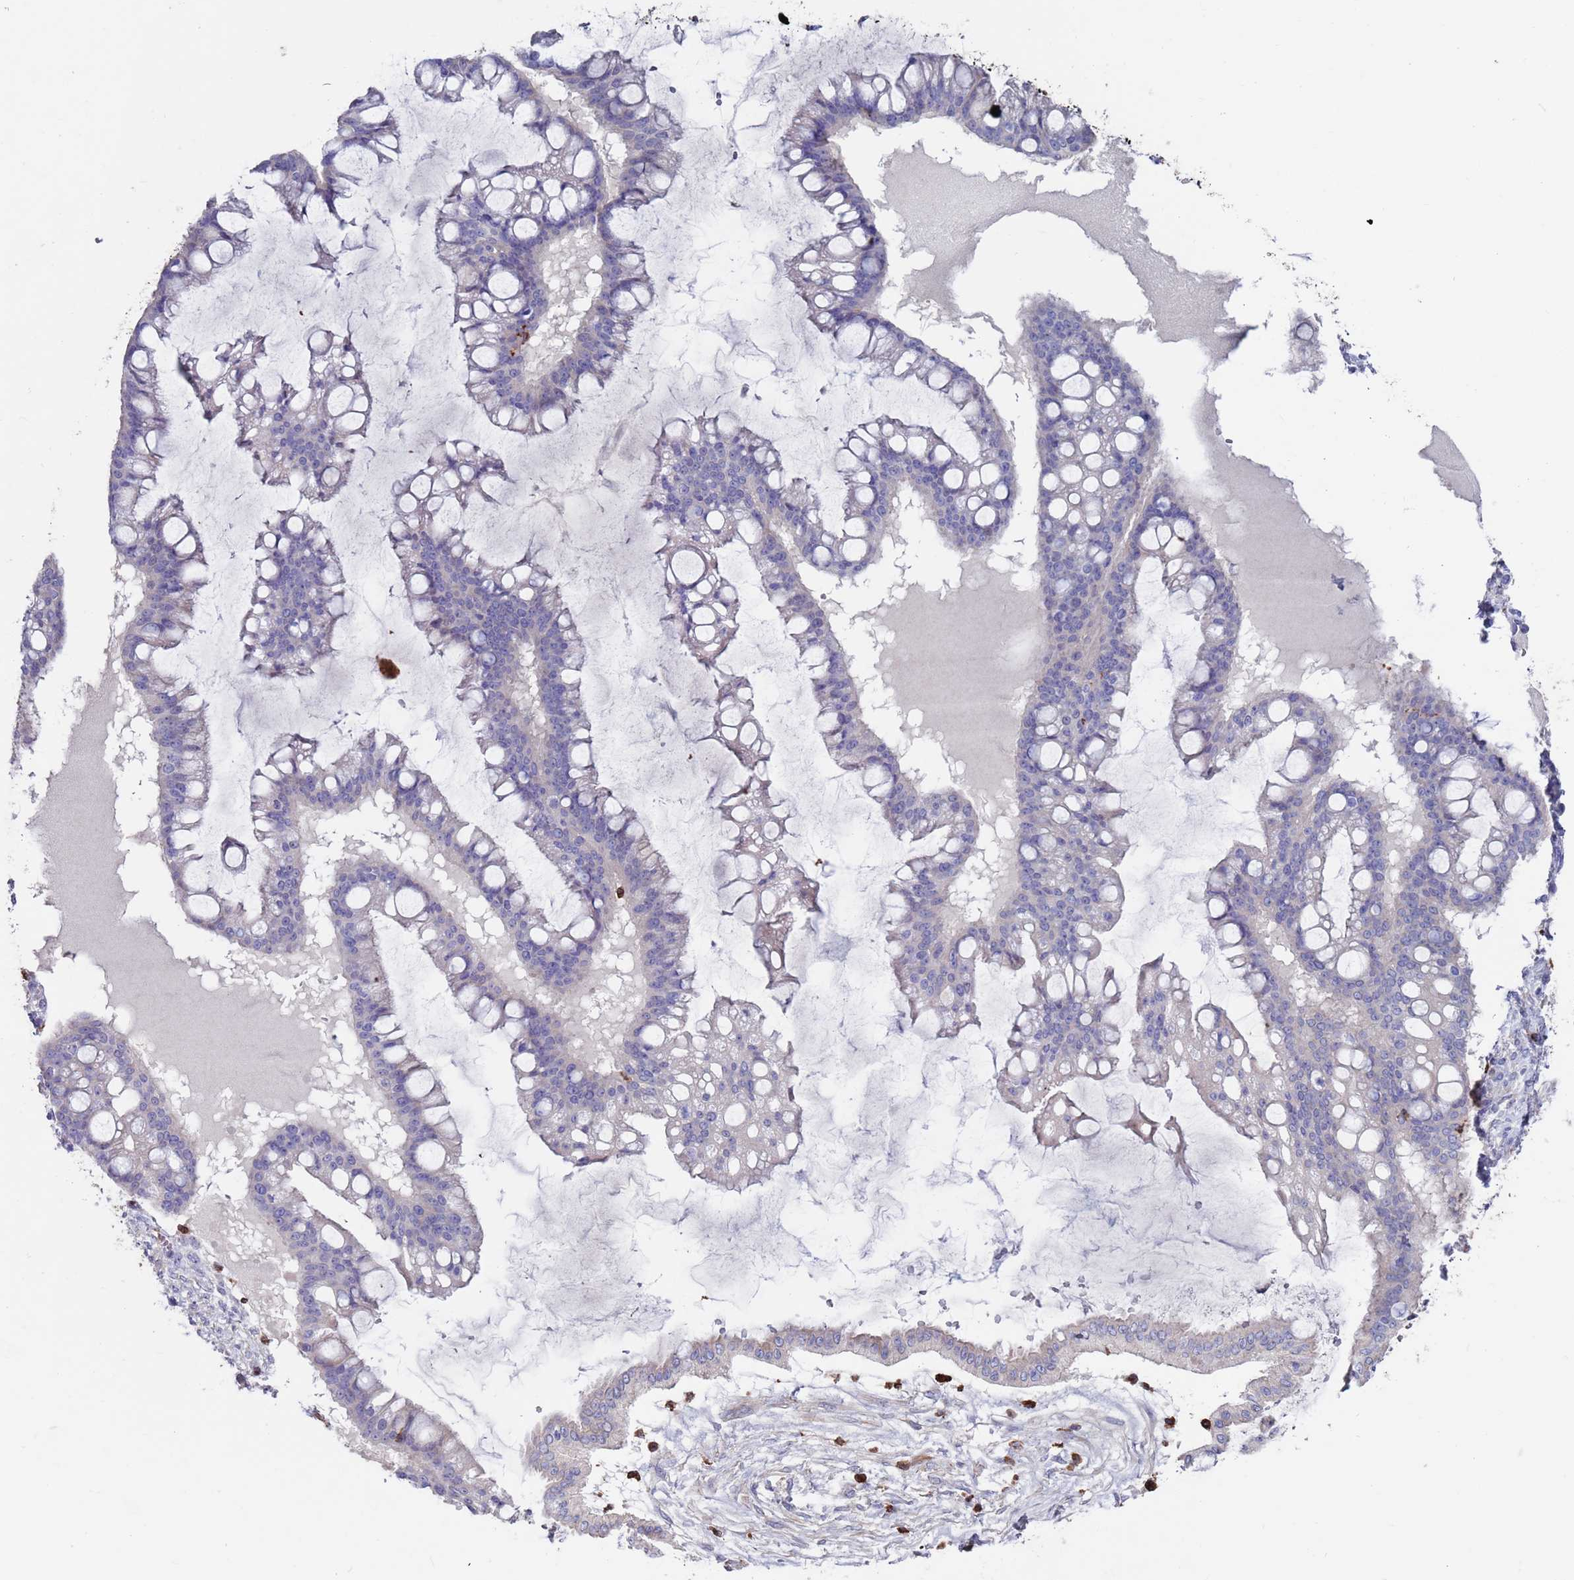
{"staining": {"intensity": "negative", "quantity": "none", "location": "none"}, "tissue": "ovarian cancer", "cell_type": "Tumor cells", "image_type": "cancer", "snomed": [{"axis": "morphology", "description": "Cystadenocarcinoma, mucinous, NOS"}, {"axis": "topography", "description": "Ovary"}], "caption": "Ovarian mucinous cystadenocarcinoma was stained to show a protein in brown. There is no significant positivity in tumor cells. The staining was performed using DAB to visualize the protein expression in brown, while the nuclei were stained in blue with hematoxylin (Magnification: 20x).", "gene": "GREB1L", "patient": {"sex": "female", "age": 73}}